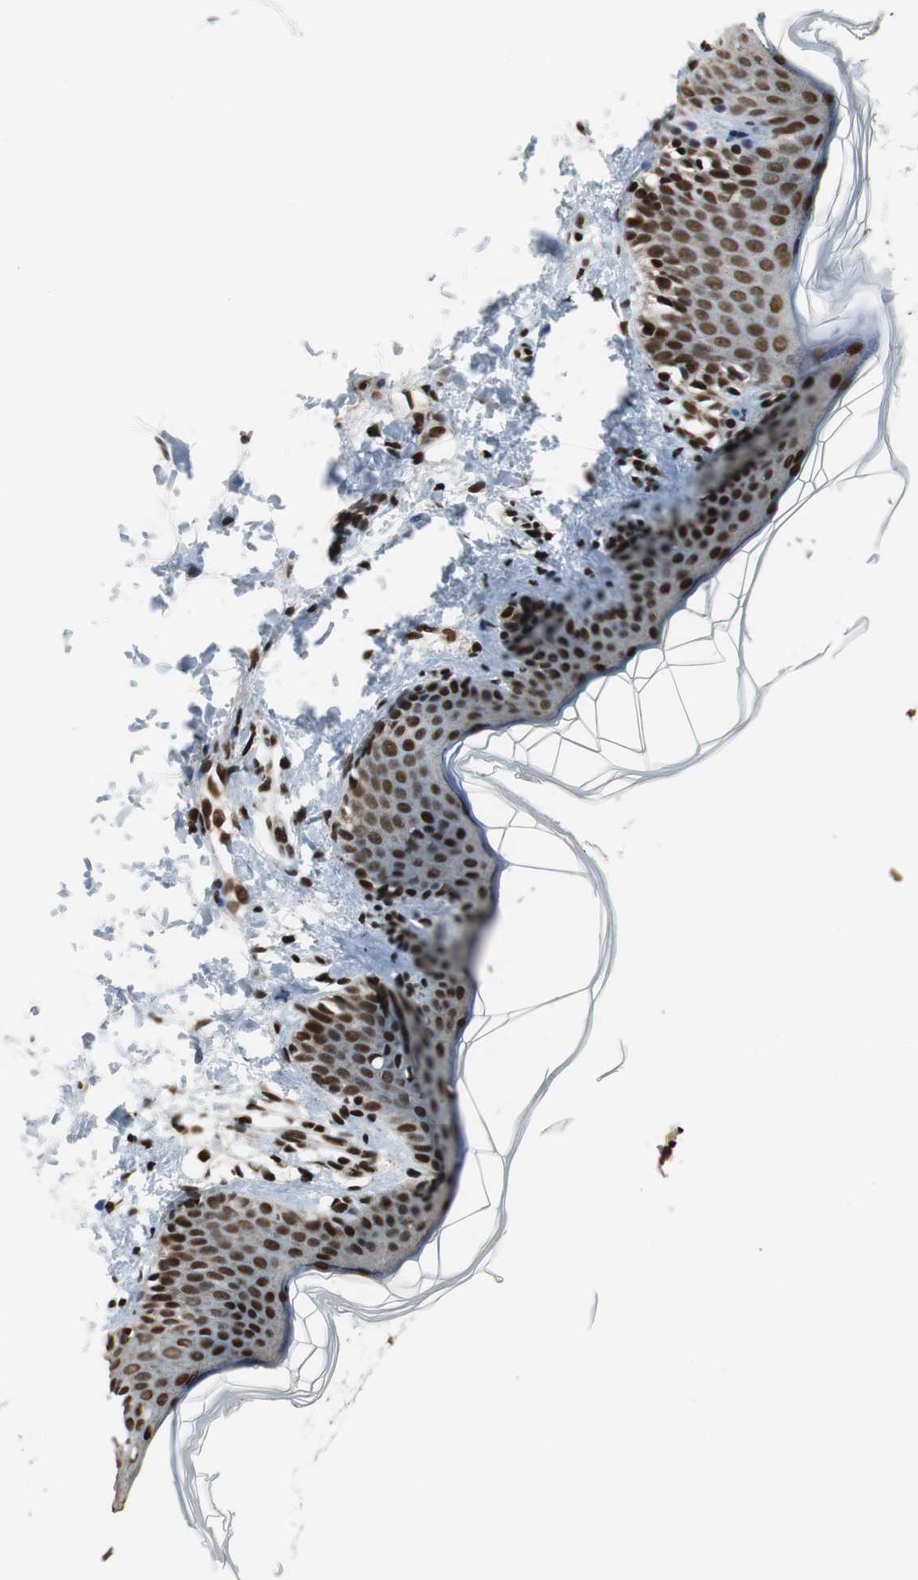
{"staining": {"intensity": "moderate", "quantity": ">75%", "location": "nuclear"}, "tissue": "skin", "cell_type": "Fibroblasts", "image_type": "normal", "snomed": [{"axis": "morphology", "description": "Normal tissue, NOS"}, {"axis": "topography", "description": "Skin"}], "caption": "The histopathology image displays immunohistochemical staining of normal skin. There is moderate nuclear positivity is identified in about >75% of fibroblasts.", "gene": "HDAC1", "patient": {"sex": "female", "age": 4}}